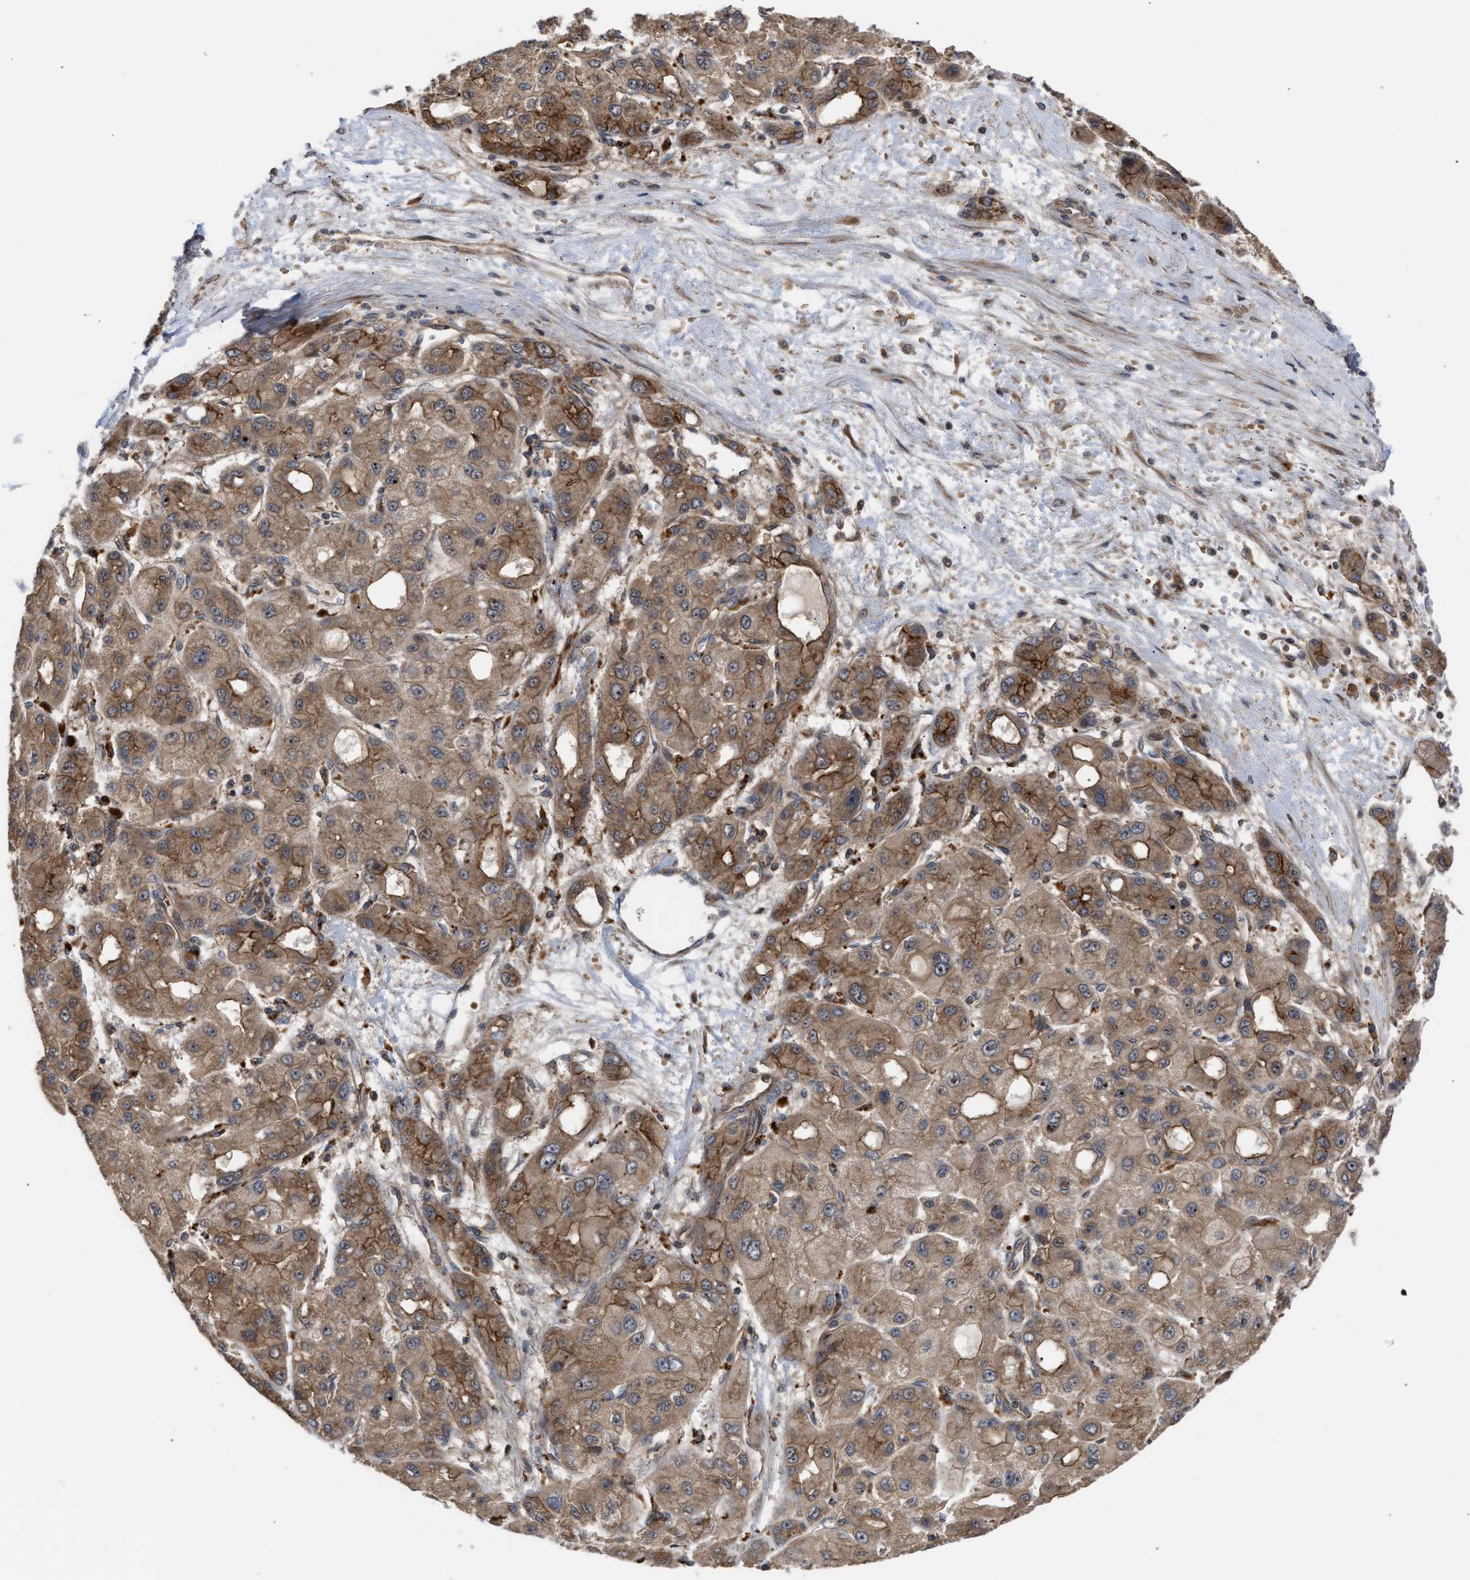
{"staining": {"intensity": "moderate", "quantity": ">75%", "location": "cytoplasmic/membranous"}, "tissue": "liver cancer", "cell_type": "Tumor cells", "image_type": "cancer", "snomed": [{"axis": "morphology", "description": "Carcinoma, Hepatocellular, NOS"}, {"axis": "topography", "description": "Liver"}], "caption": "This is an image of immunohistochemistry (IHC) staining of liver hepatocellular carcinoma, which shows moderate expression in the cytoplasmic/membranous of tumor cells.", "gene": "STAU1", "patient": {"sex": "male", "age": 55}}